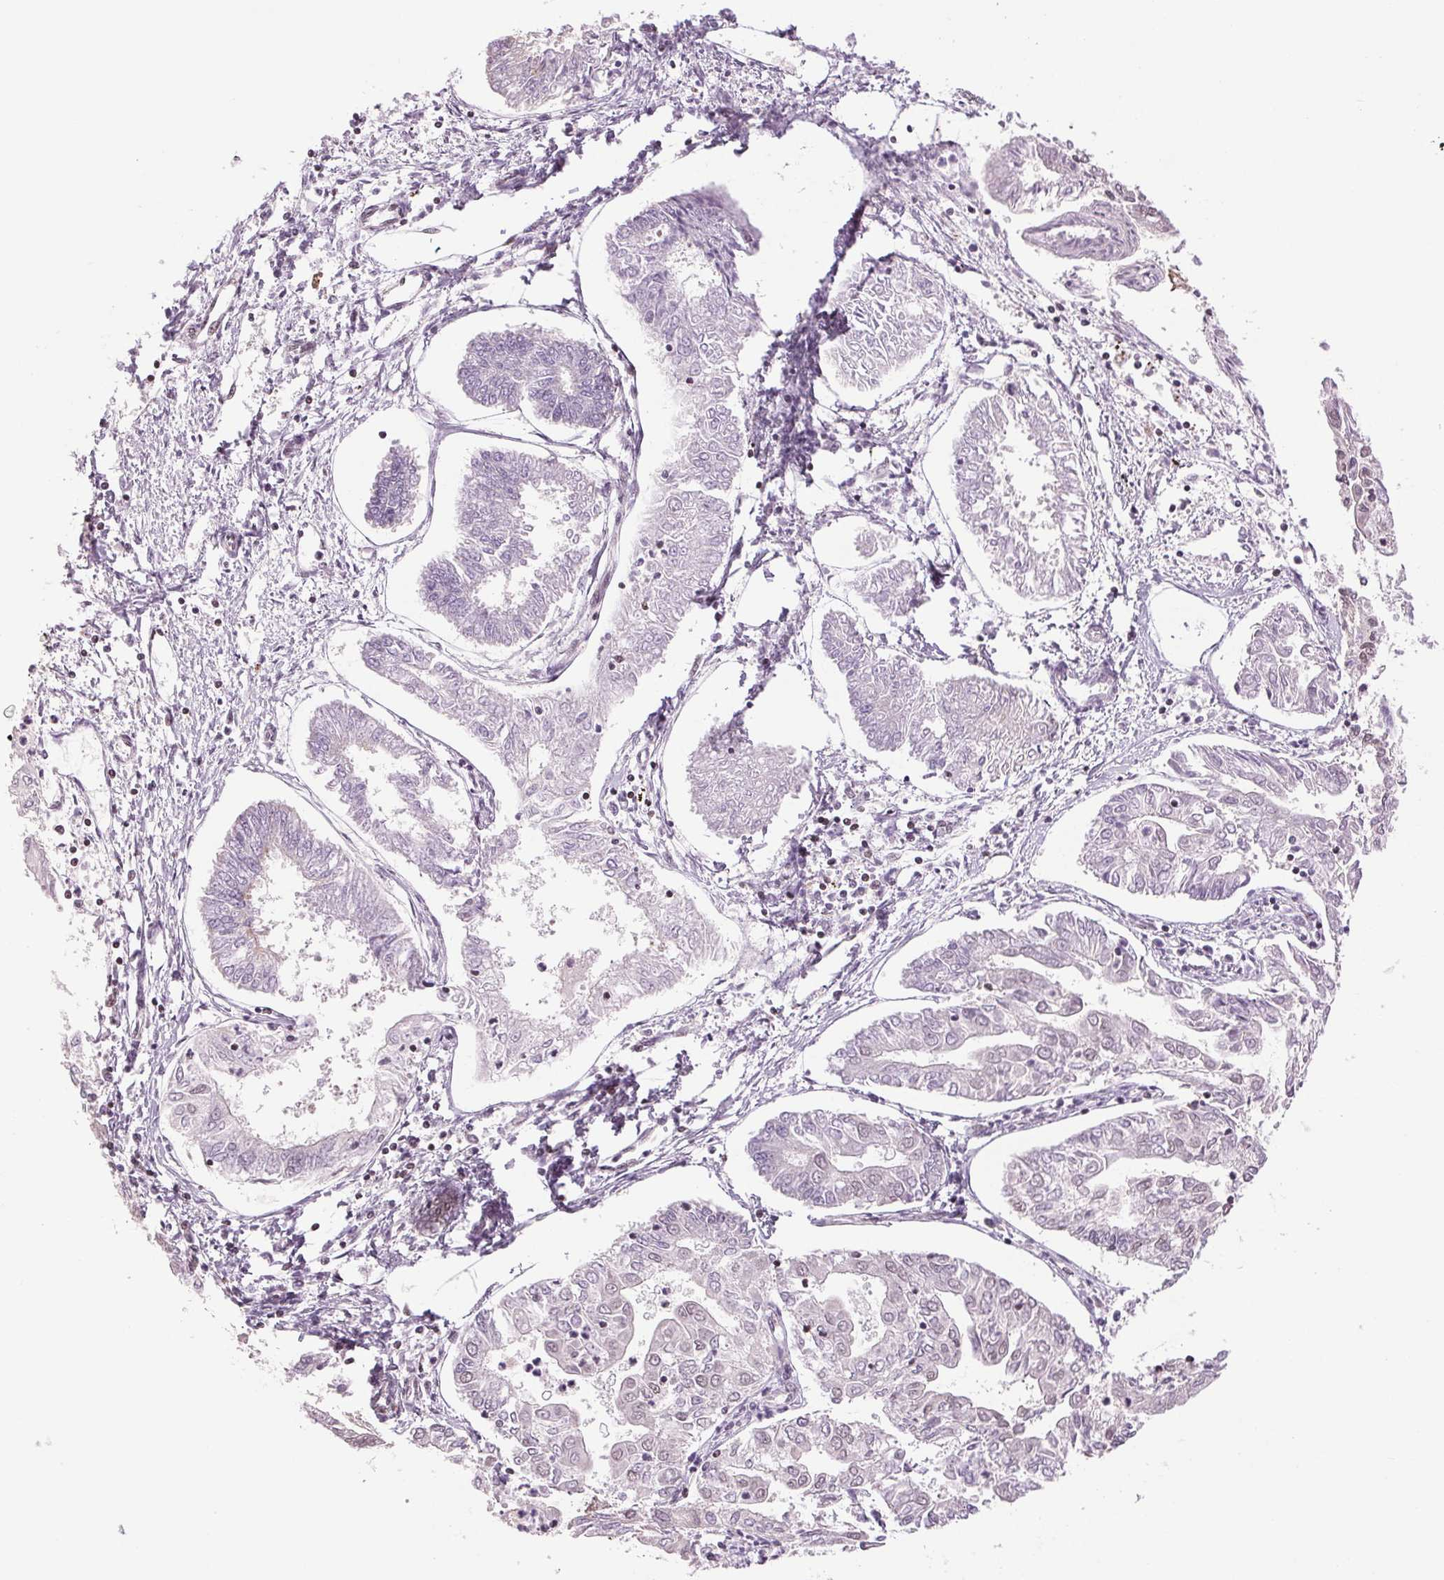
{"staining": {"intensity": "moderate", "quantity": "<25%", "location": "nuclear"}, "tissue": "ovarian cancer", "cell_type": "Tumor cells", "image_type": "cancer", "snomed": [{"axis": "morphology", "description": "Cystadenocarcinoma, serous, NOS"}, {"axis": "topography", "description": "Ovary"}], "caption": "Immunohistochemical staining of human ovarian serous cystadenocarcinoma demonstrates low levels of moderate nuclear expression in approximately <25% of tumor cells.", "gene": "XPC", "patient": {"sex": "female", "age": 67}}